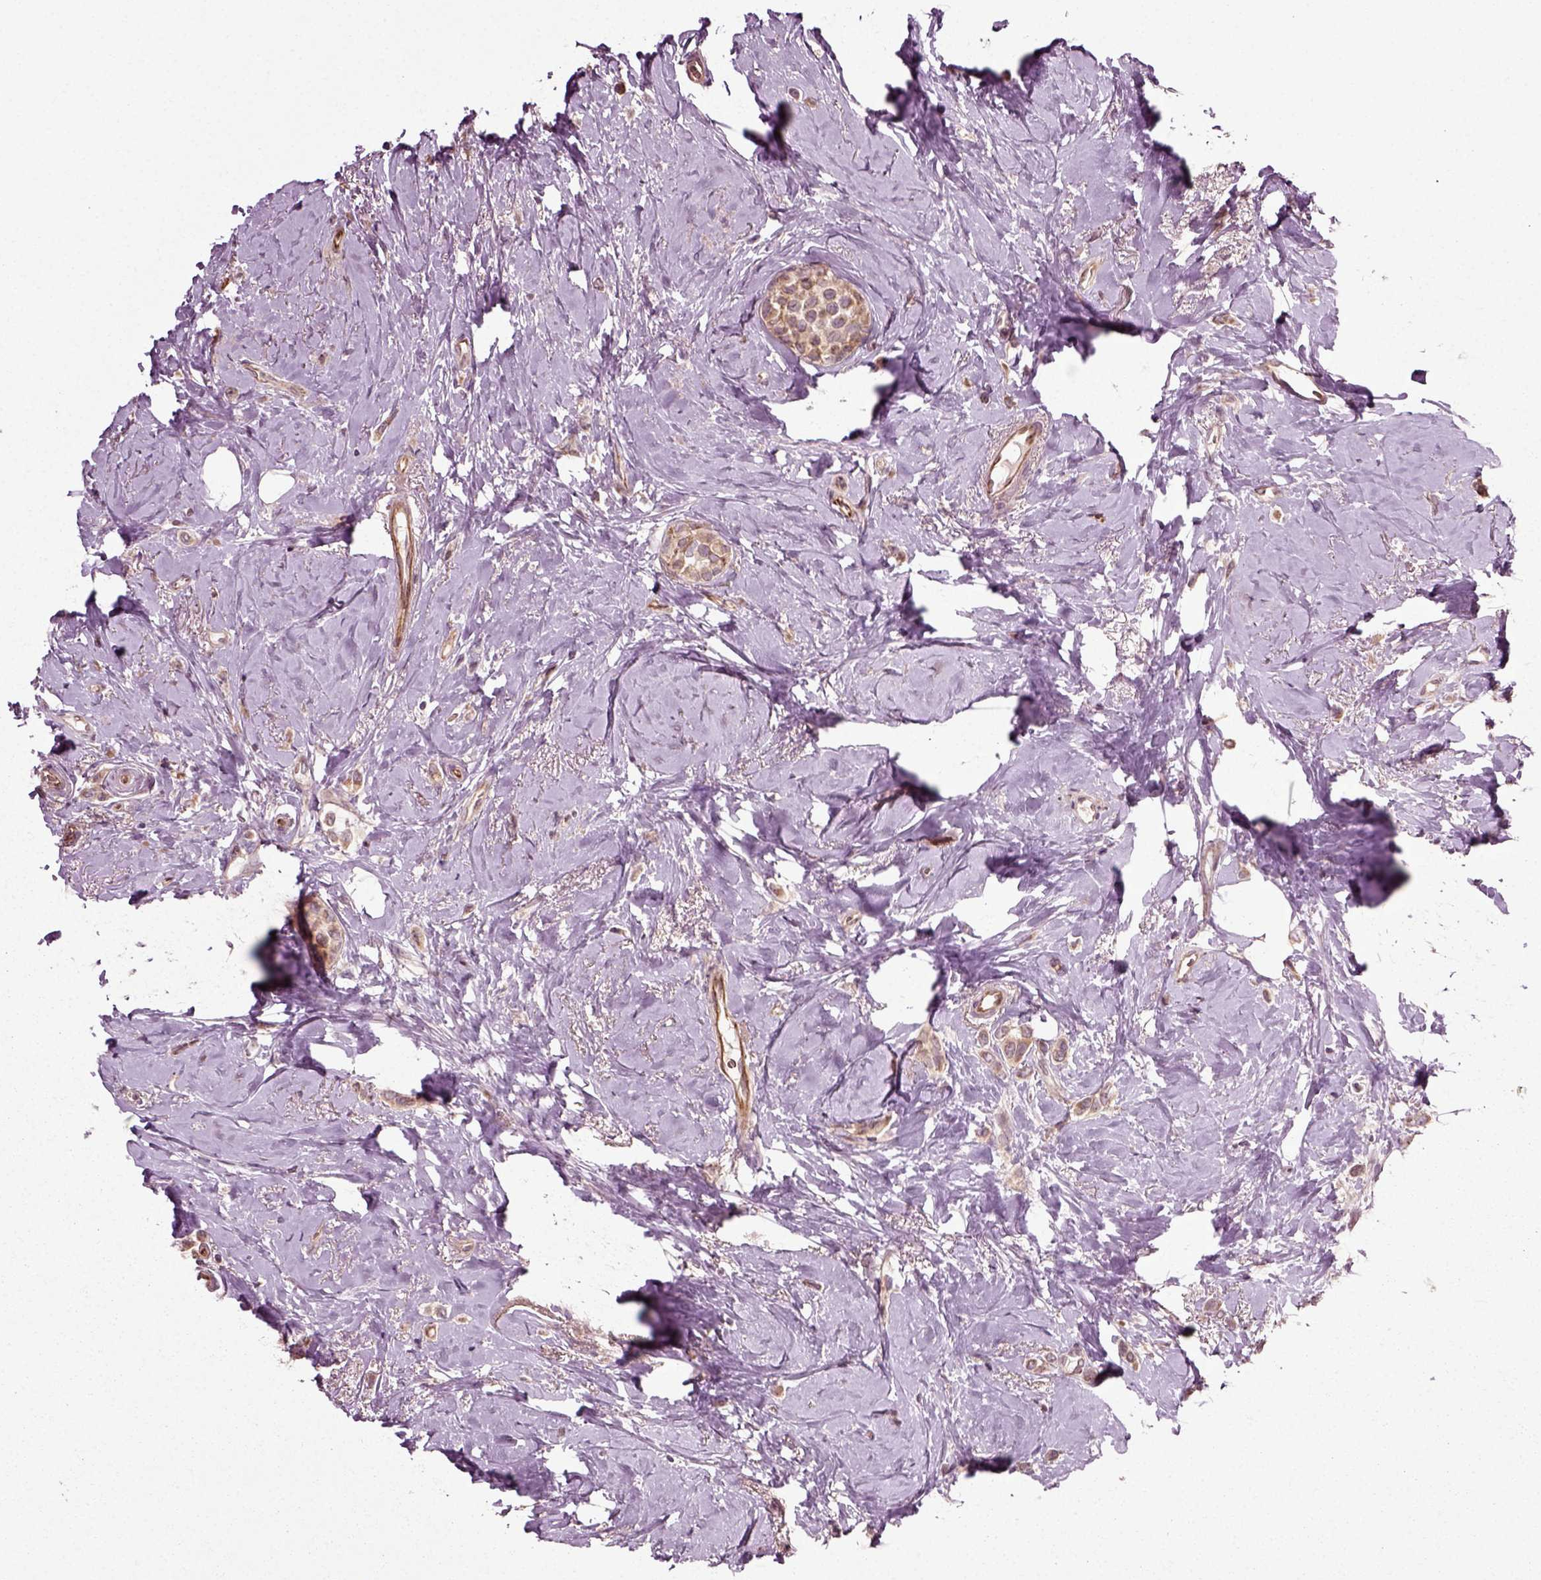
{"staining": {"intensity": "weak", "quantity": ">75%", "location": "cytoplasmic/membranous"}, "tissue": "breast cancer", "cell_type": "Tumor cells", "image_type": "cancer", "snomed": [{"axis": "morphology", "description": "Lobular carcinoma"}, {"axis": "topography", "description": "Breast"}], "caption": "Weak cytoplasmic/membranous staining for a protein is seen in approximately >75% of tumor cells of breast cancer using immunohistochemistry.", "gene": "PLCD3", "patient": {"sex": "female", "age": 66}}